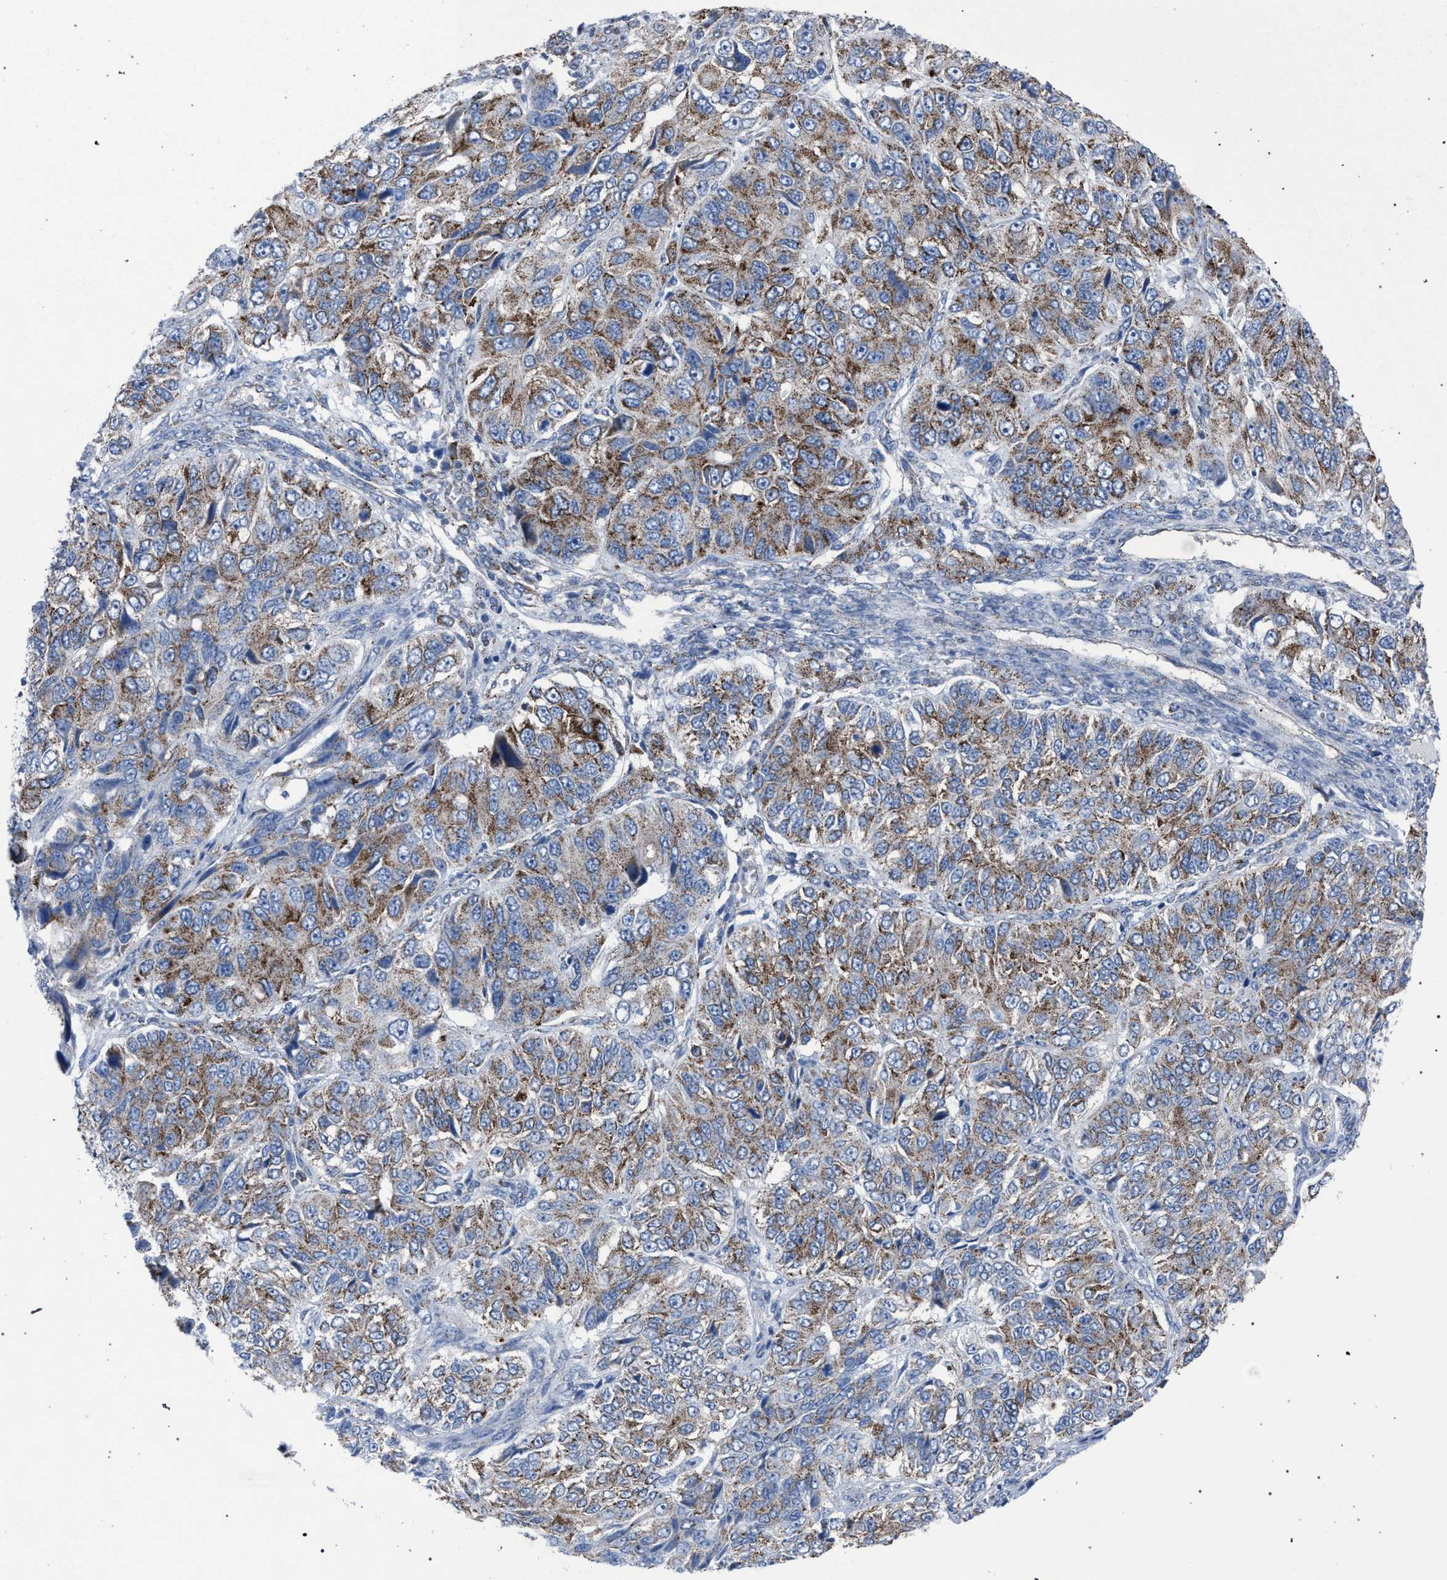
{"staining": {"intensity": "moderate", "quantity": ">75%", "location": "cytoplasmic/membranous"}, "tissue": "ovarian cancer", "cell_type": "Tumor cells", "image_type": "cancer", "snomed": [{"axis": "morphology", "description": "Carcinoma, endometroid"}, {"axis": "topography", "description": "Ovary"}], "caption": "Immunohistochemical staining of human ovarian cancer shows medium levels of moderate cytoplasmic/membranous protein positivity in approximately >75% of tumor cells. (DAB (3,3'-diaminobenzidine) = brown stain, brightfield microscopy at high magnification).", "gene": "HSD17B4", "patient": {"sex": "female", "age": 51}}